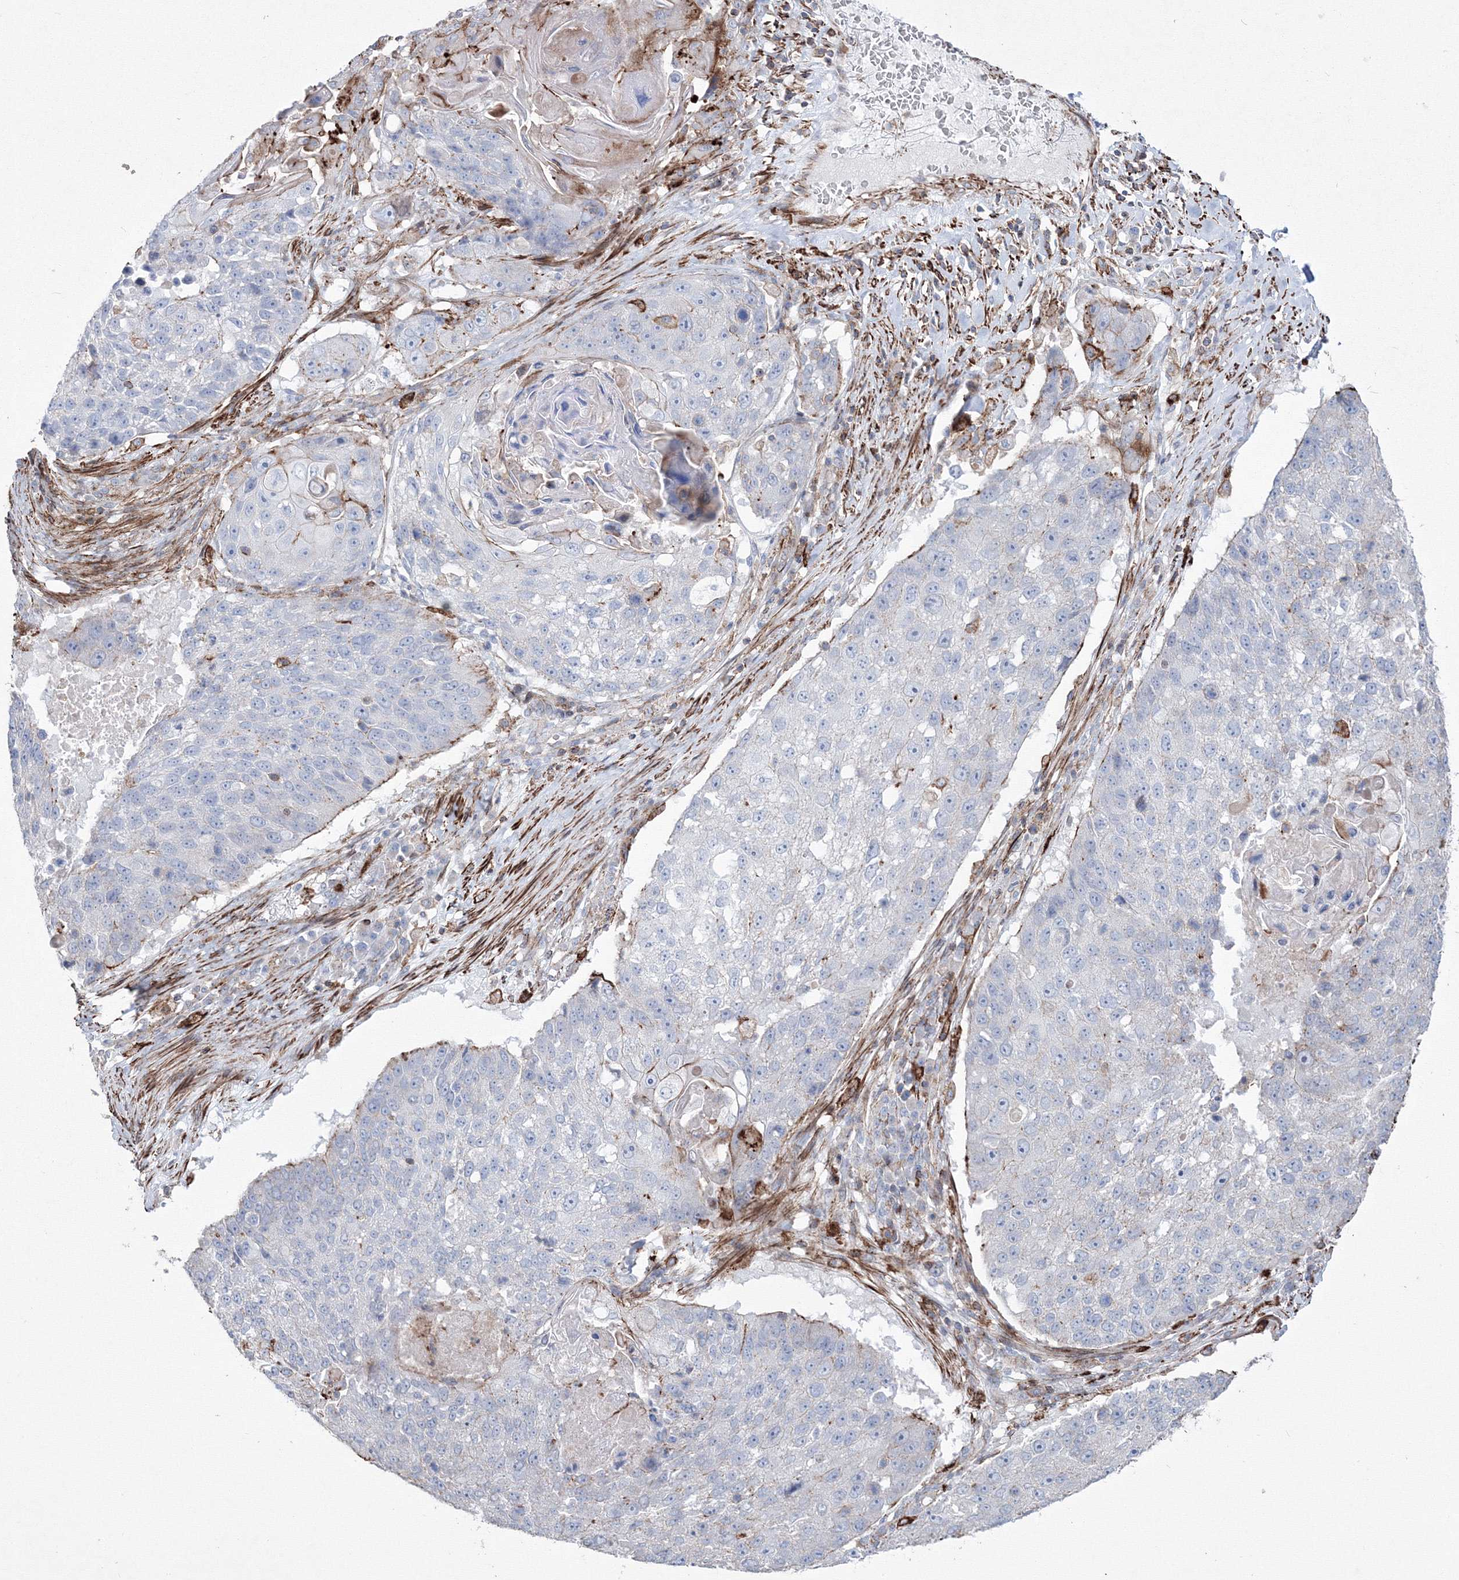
{"staining": {"intensity": "moderate", "quantity": "<25%", "location": "cytoplasmic/membranous"}, "tissue": "lung cancer", "cell_type": "Tumor cells", "image_type": "cancer", "snomed": [{"axis": "morphology", "description": "Squamous cell carcinoma, NOS"}, {"axis": "topography", "description": "Lung"}], "caption": "DAB immunohistochemical staining of lung squamous cell carcinoma demonstrates moderate cytoplasmic/membranous protein expression in approximately <25% of tumor cells.", "gene": "GPR82", "patient": {"sex": "male", "age": 61}}